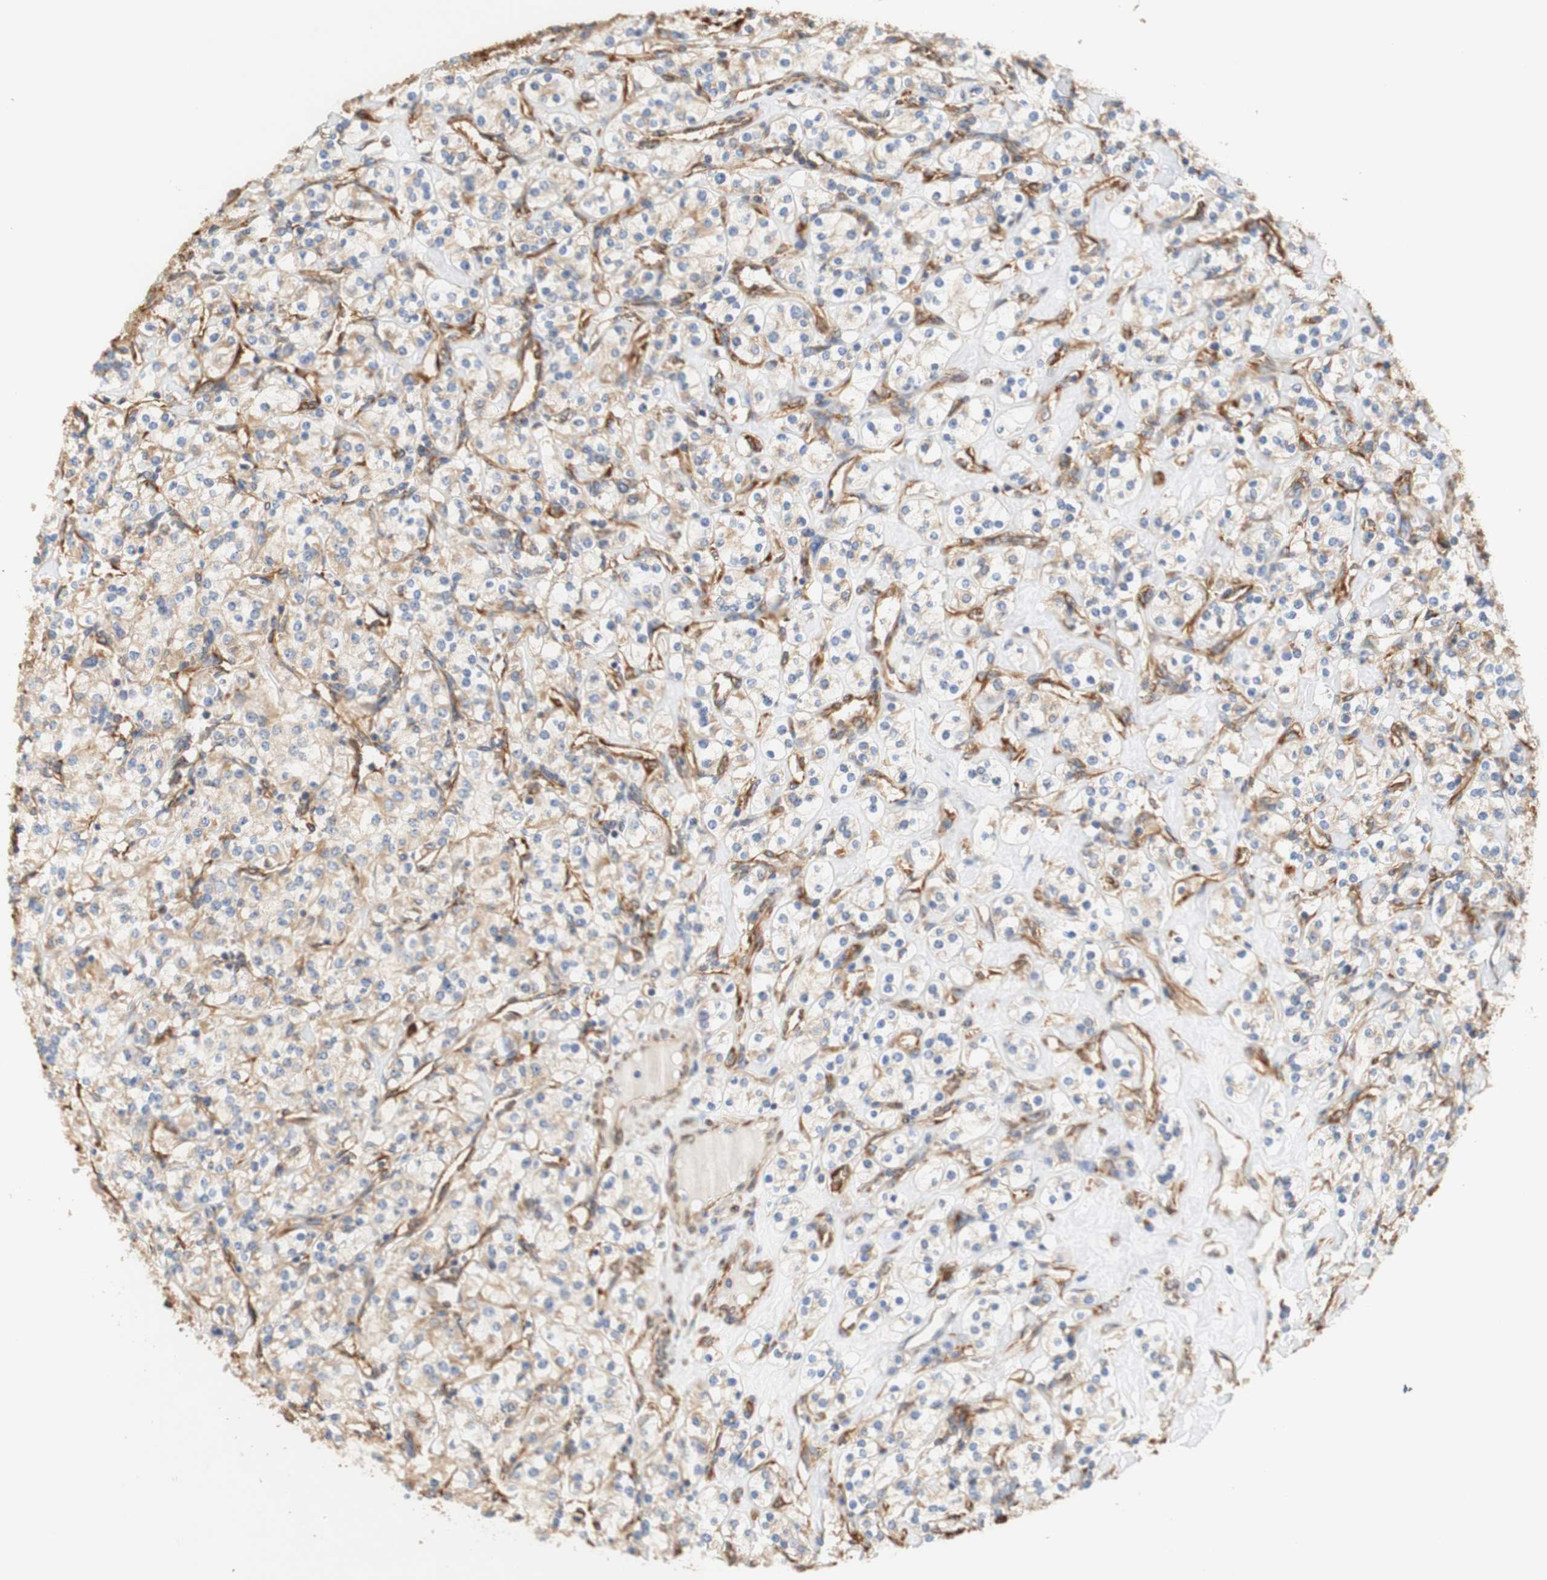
{"staining": {"intensity": "weak", "quantity": "25%-75%", "location": "cytoplasmic/membranous"}, "tissue": "renal cancer", "cell_type": "Tumor cells", "image_type": "cancer", "snomed": [{"axis": "morphology", "description": "Adenocarcinoma, NOS"}, {"axis": "topography", "description": "Kidney"}], "caption": "Human adenocarcinoma (renal) stained for a protein (brown) displays weak cytoplasmic/membranous positive positivity in approximately 25%-75% of tumor cells.", "gene": "EIF2AK4", "patient": {"sex": "male", "age": 77}}